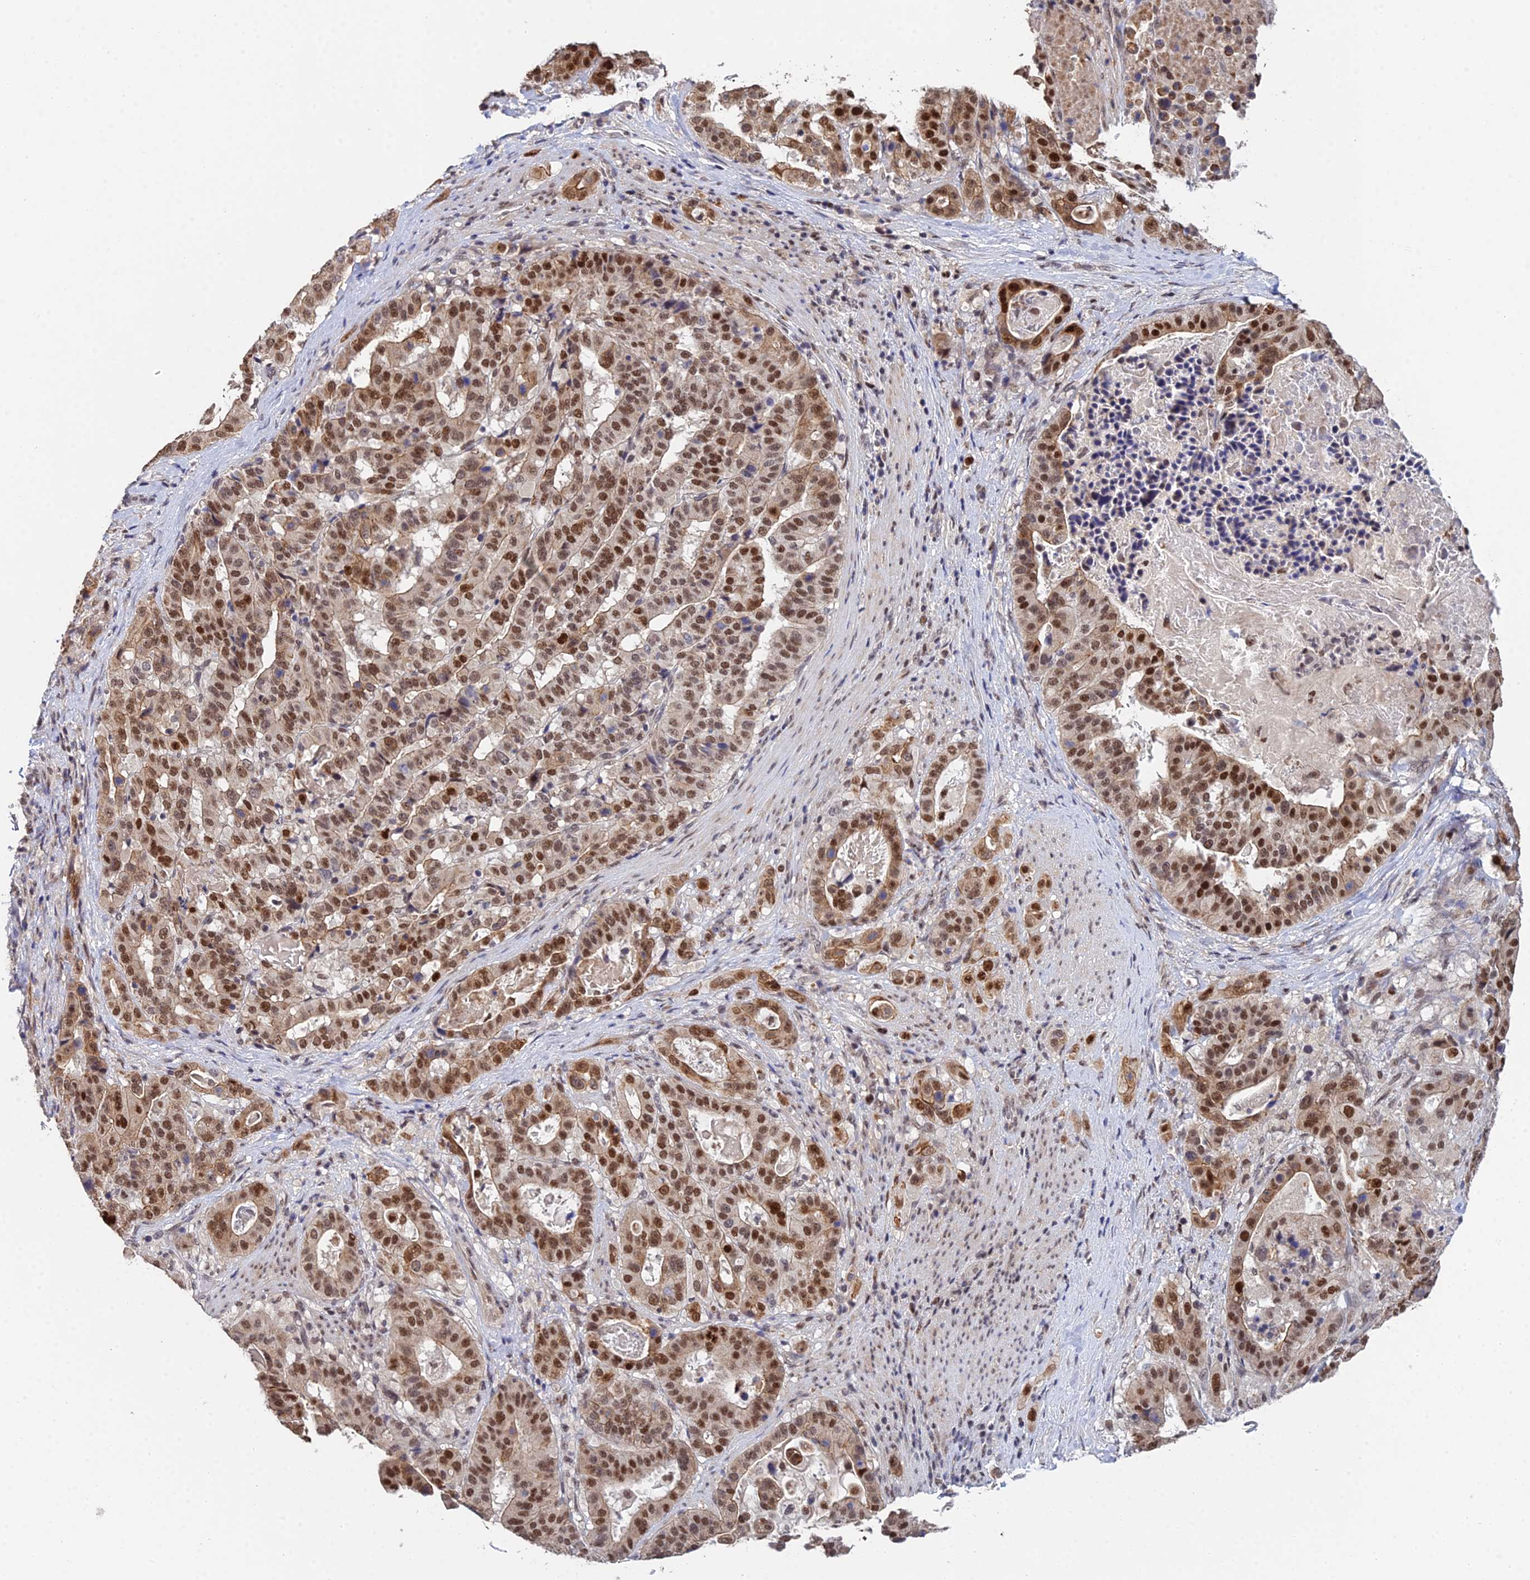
{"staining": {"intensity": "strong", "quantity": "25%-75%", "location": "cytoplasmic/membranous,nuclear"}, "tissue": "stomach cancer", "cell_type": "Tumor cells", "image_type": "cancer", "snomed": [{"axis": "morphology", "description": "Adenocarcinoma, NOS"}, {"axis": "topography", "description": "Stomach"}], "caption": "Approximately 25%-75% of tumor cells in human stomach cancer (adenocarcinoma) demonstrate strong cytoplasmic/membranous and nuclear protein expression as visualized by brown immunohistochemical staining.", "gene": "ERCC5", "patient": {"sex": "male", "age": 48}}